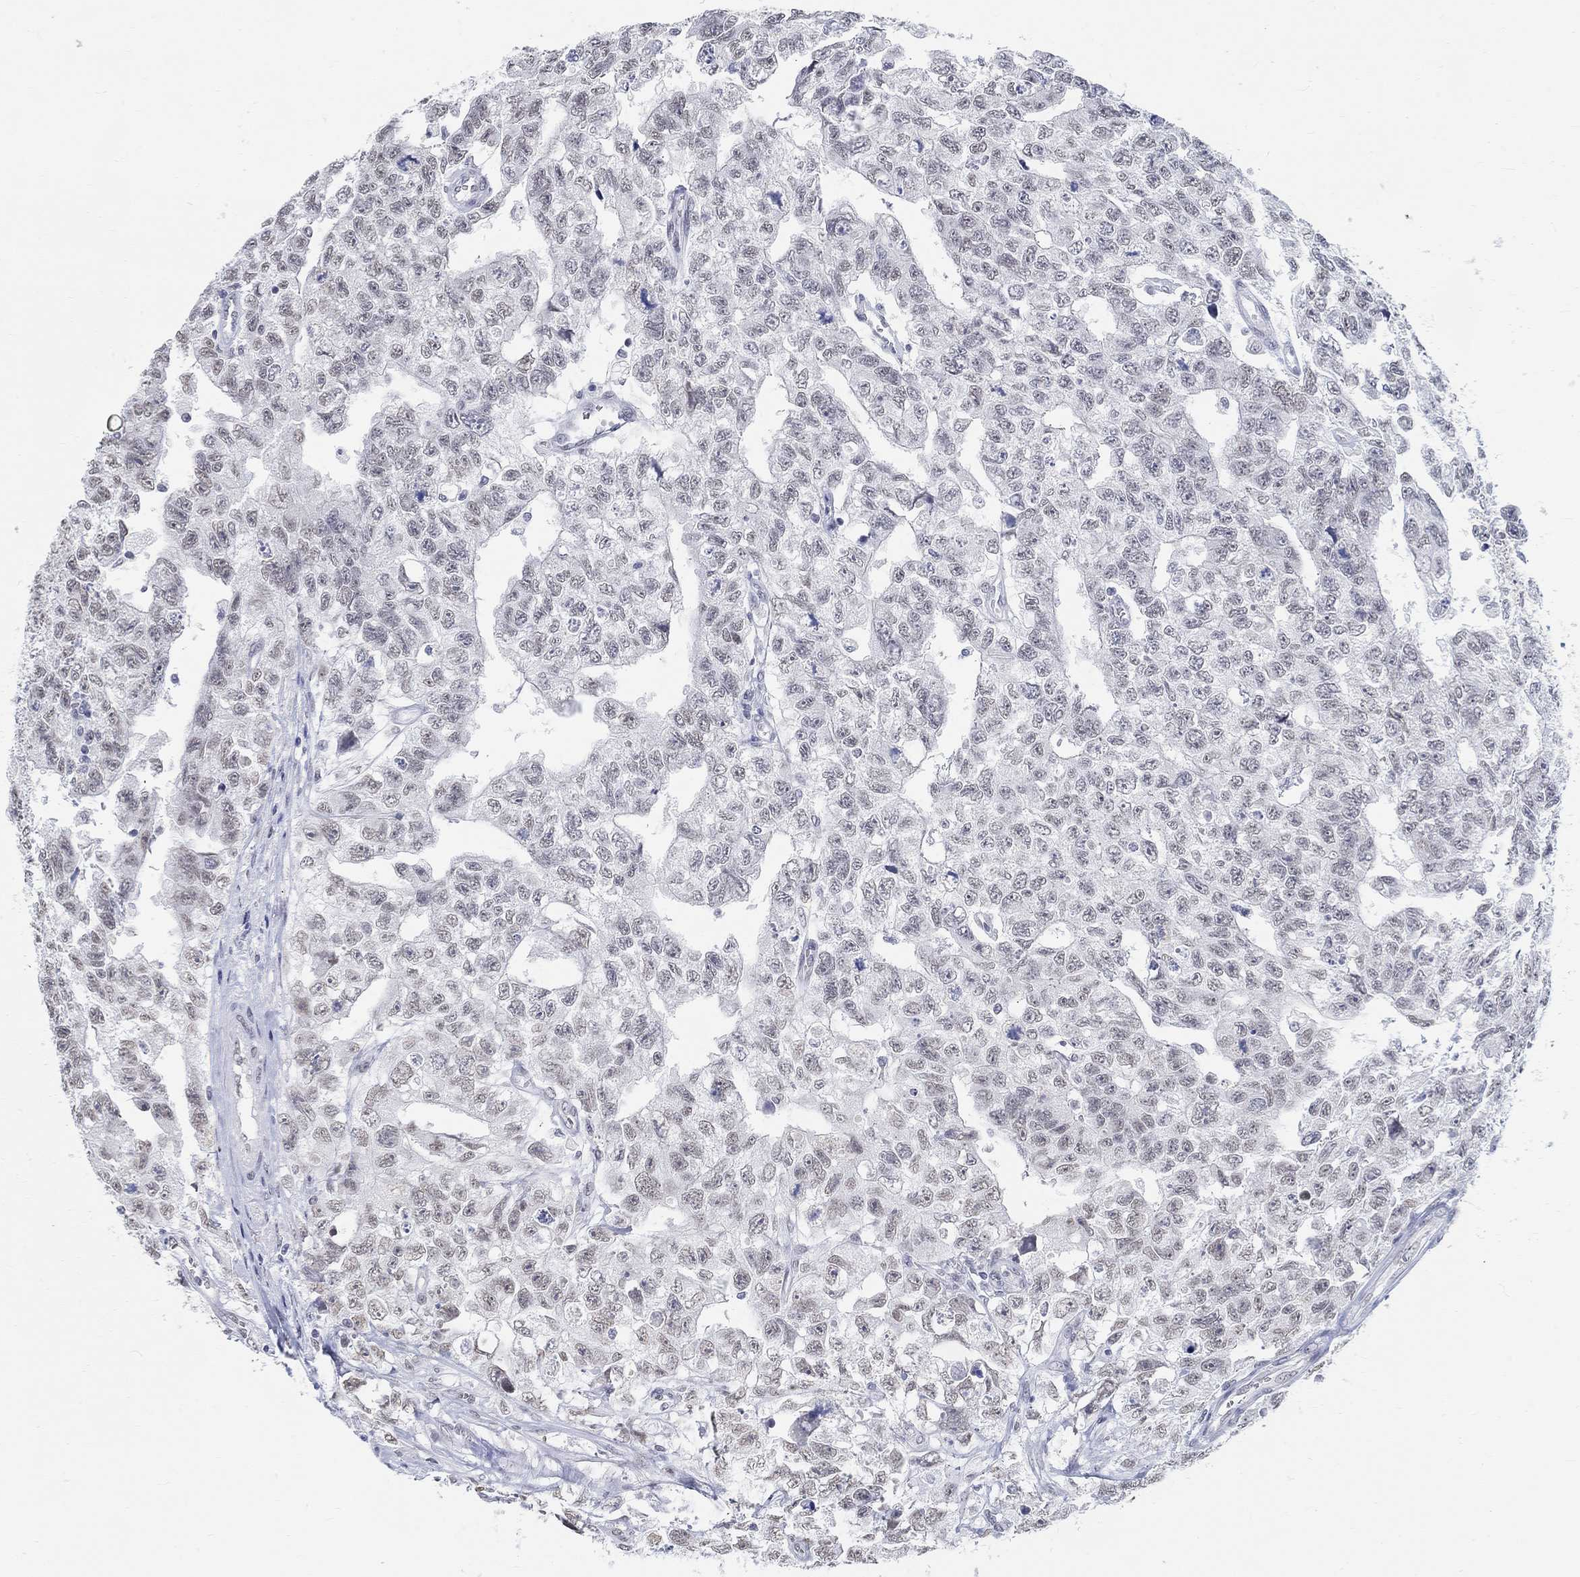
{"staining": {"intensity": "weak", "quantity": "25%-75%", "location": "nuclear"}, "tissue": "testis cancer", "cell_type": "Tumor cells", "image_type": "cancer", "snomed": [{"axis": "morphology", "description": "Carcinoma, Embryonal, NOS"}, {"axis": "topography", "description": "Testis"}], "caption": "Immunohistochemical staining of embryonal carcinoma (testis) shows low levels of weak nuclear positivity in about 25%-75% of tumor cells. (Brightfield microscopy of DAB IHC at high magnification).", "gene": "ANKS1B", "patient": {"sex": "male", "age": 24}}